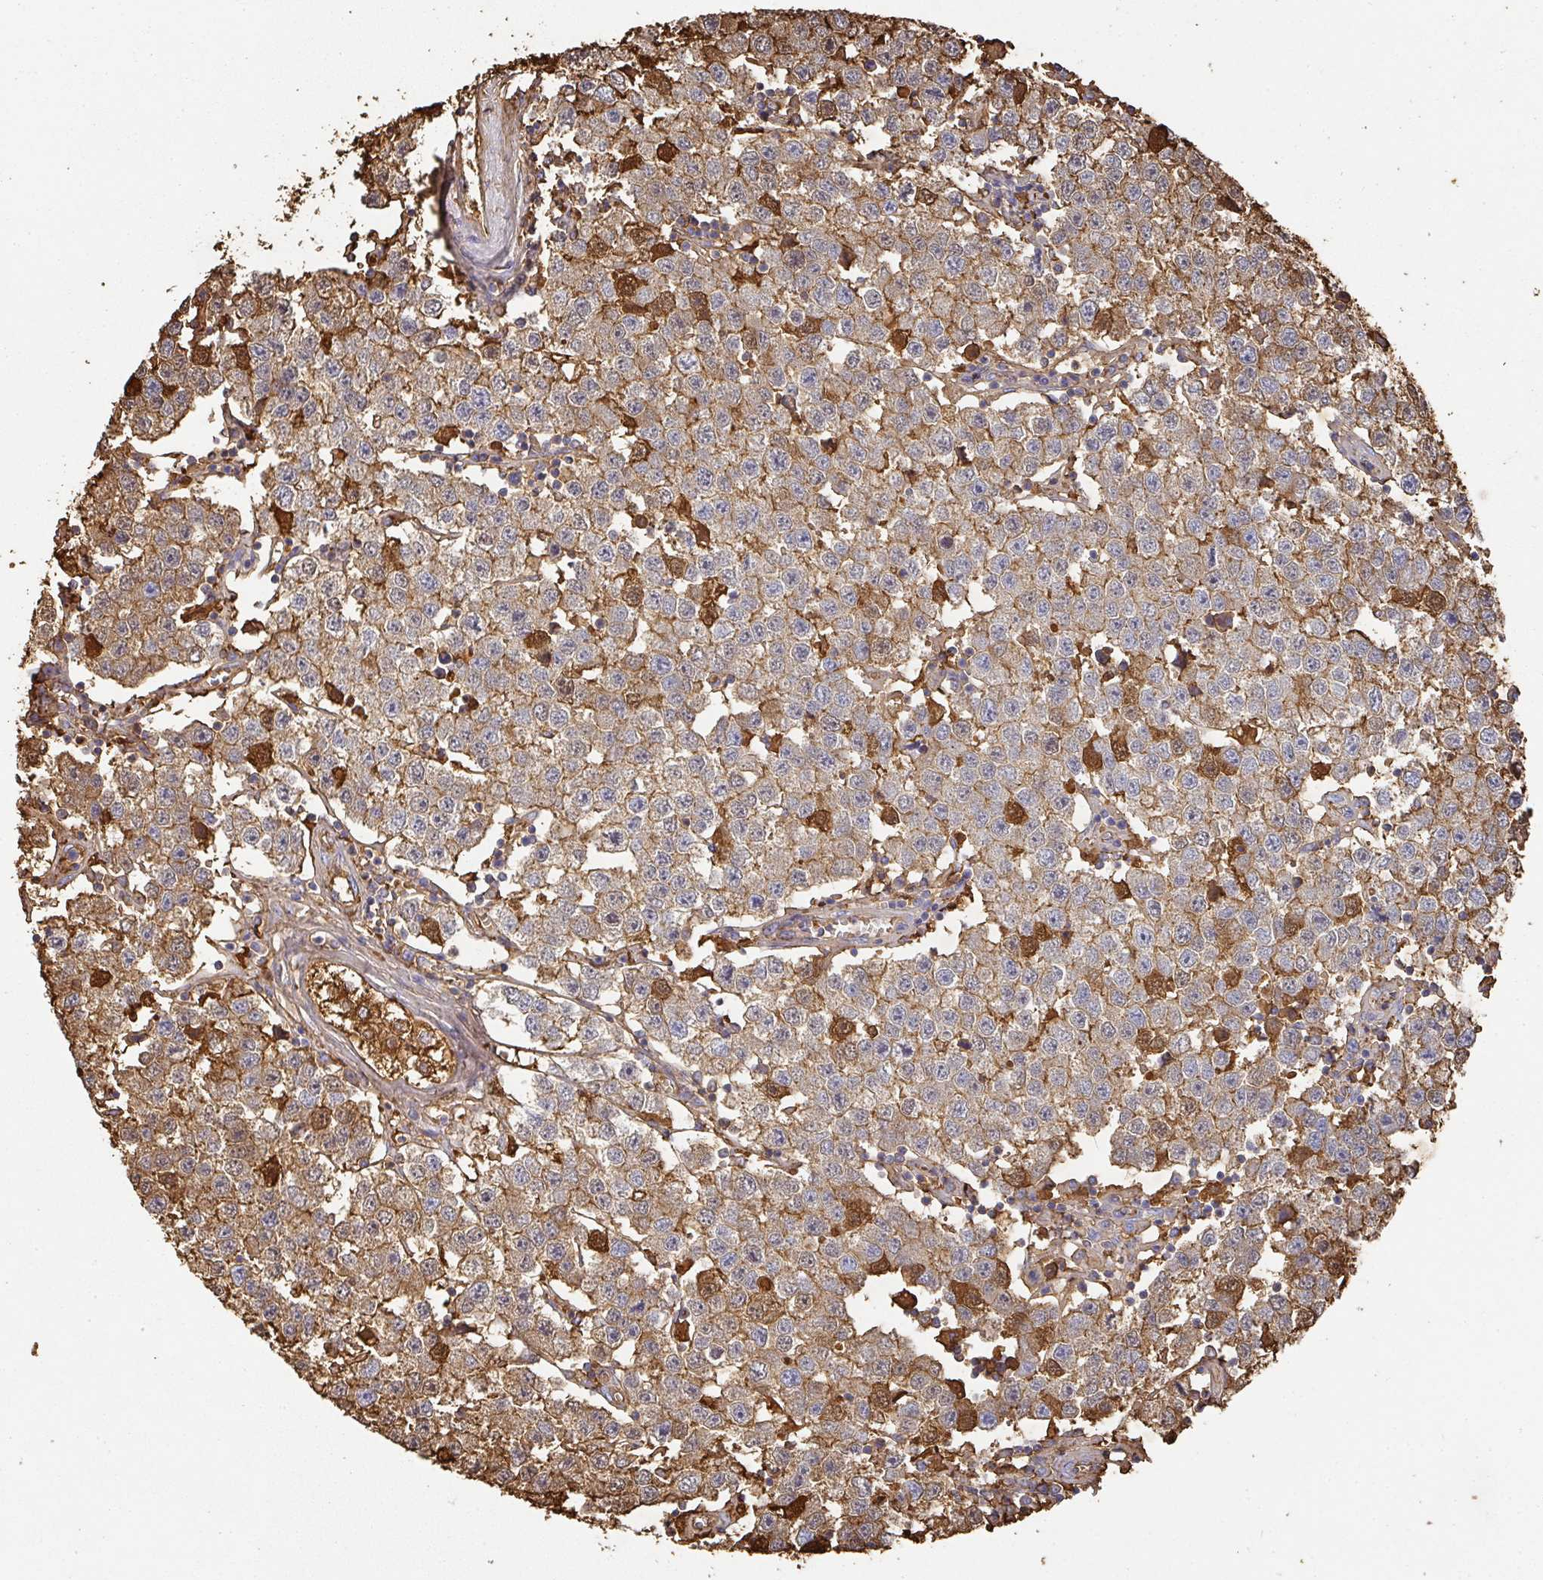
{"staining": {"intensity": "moderate", "quantity": ">75%", "location": "cytoplasmic/membranous"}, "tissue": "testis cancer", "cell_type": "Tumor cells", "image_type": "cancer", "snomed": [{"axis": "morphology", "description": "Seminoma, NOS"}, {"axis": "topography", "description": "Testis"}], "caption": "Moderate cytoplasmic/membranous staining for a protein is seen in about >75% of tumor cells of testis cancer (seminoma) using IHC.", "gene": "ALB", "patient": {"sex": "male", "age": 34}}